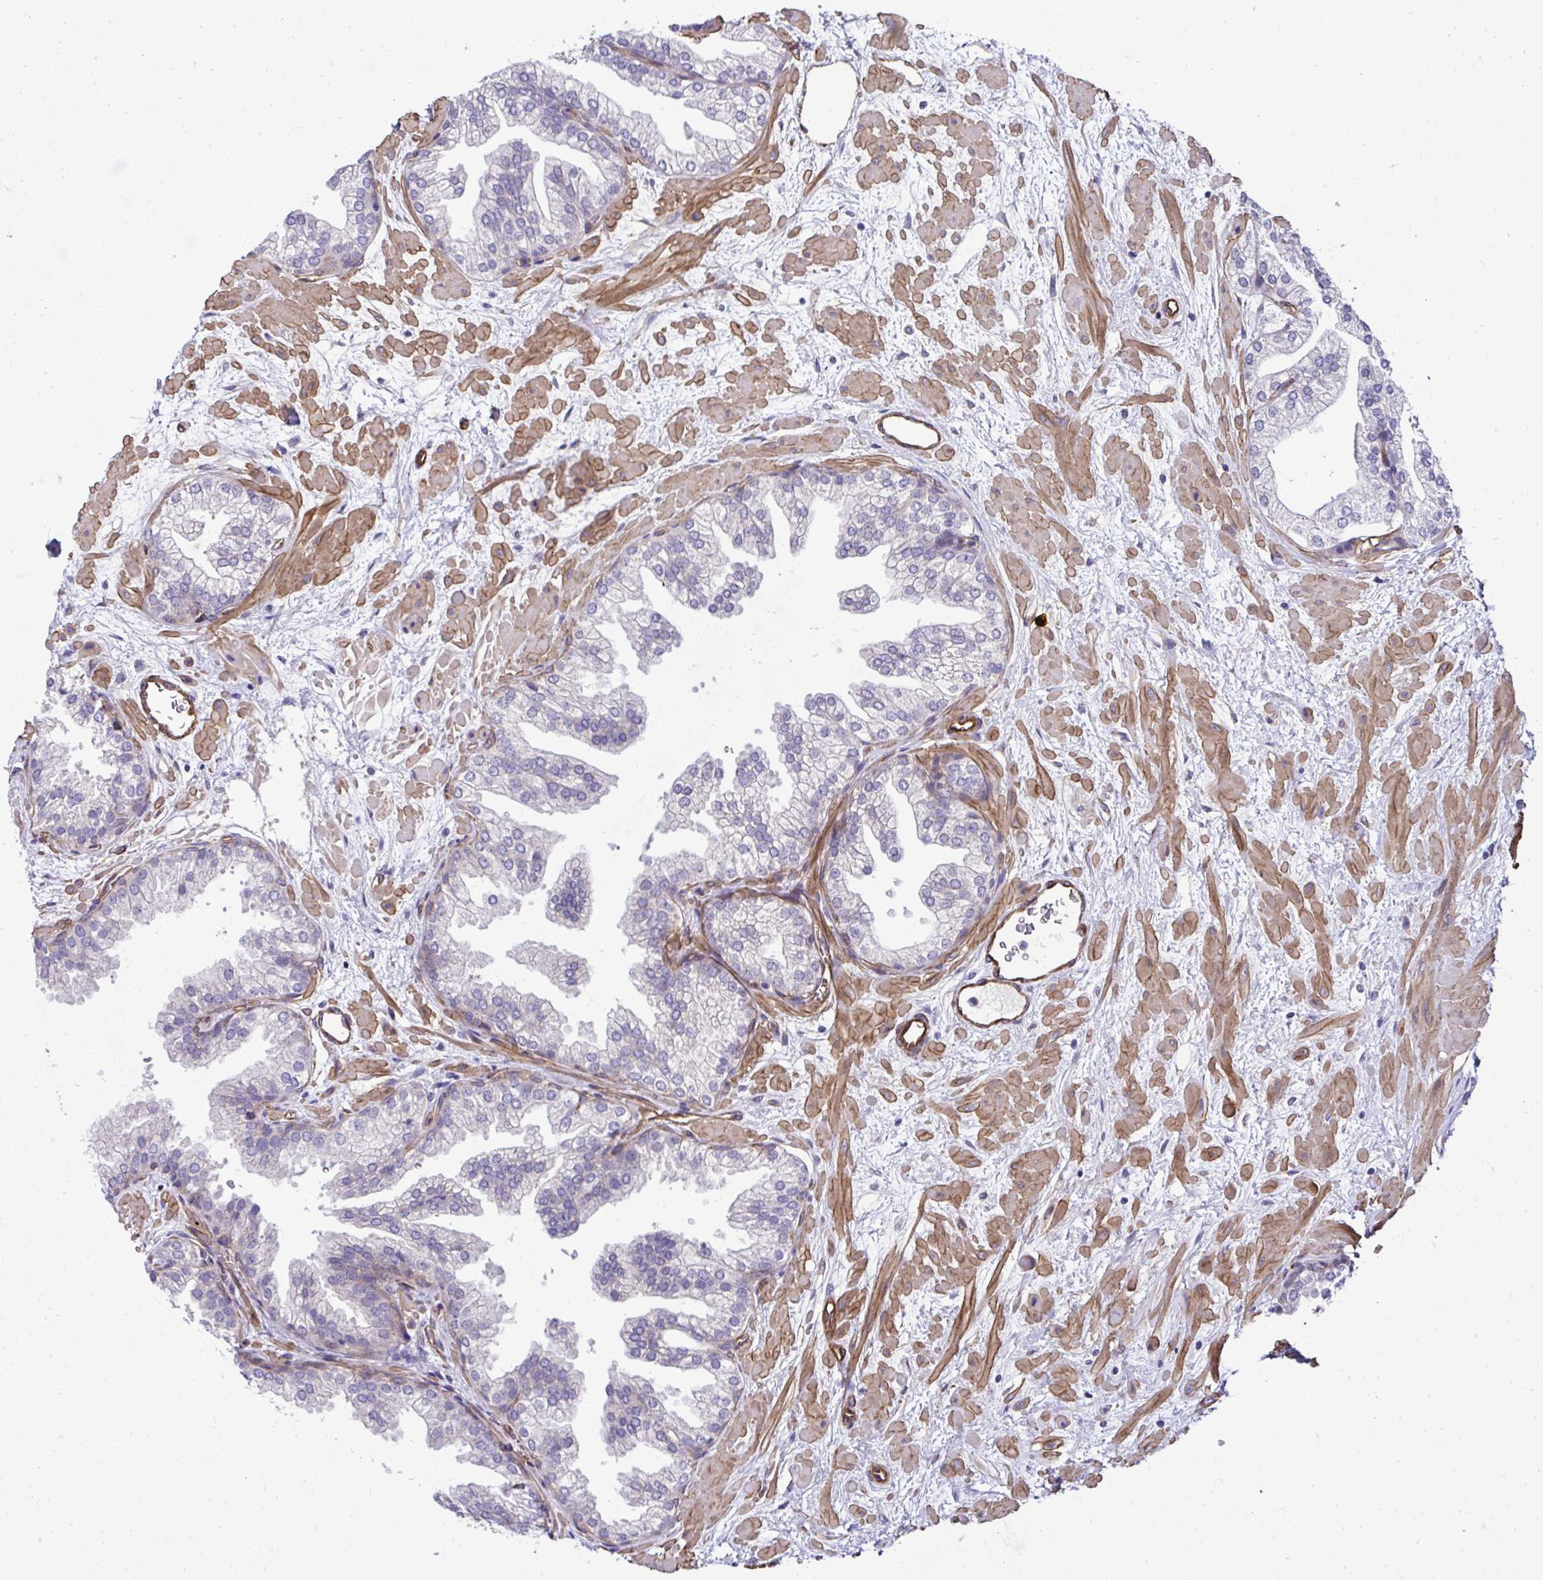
{"staining": {"intensity": "moderate", "quantity": "<25%", "location": "cytoplasmic/membranous"}, "tissue": "prostate", "cell_type": "Glandular cells", "image_type": "normal", "snomed": [{"axis": "morphology", "description": "Normal tissue, NOS"}, {"axis": "topography", "description": "Prostate"}], "caption": "The histopathology image reveals staining of unremarkable prostate, revealing moderate cytoplasmic/membranous protein staining (brown color) within glandular cells. The staining is performed using DAB (3,3'-diaminobenzidine) brown chromogen to label protein expression. The nuclei are counter-stained blue using hematoxylin.", "gene": "TRIM52", "patient": {"sex": "male", "age": 37}}